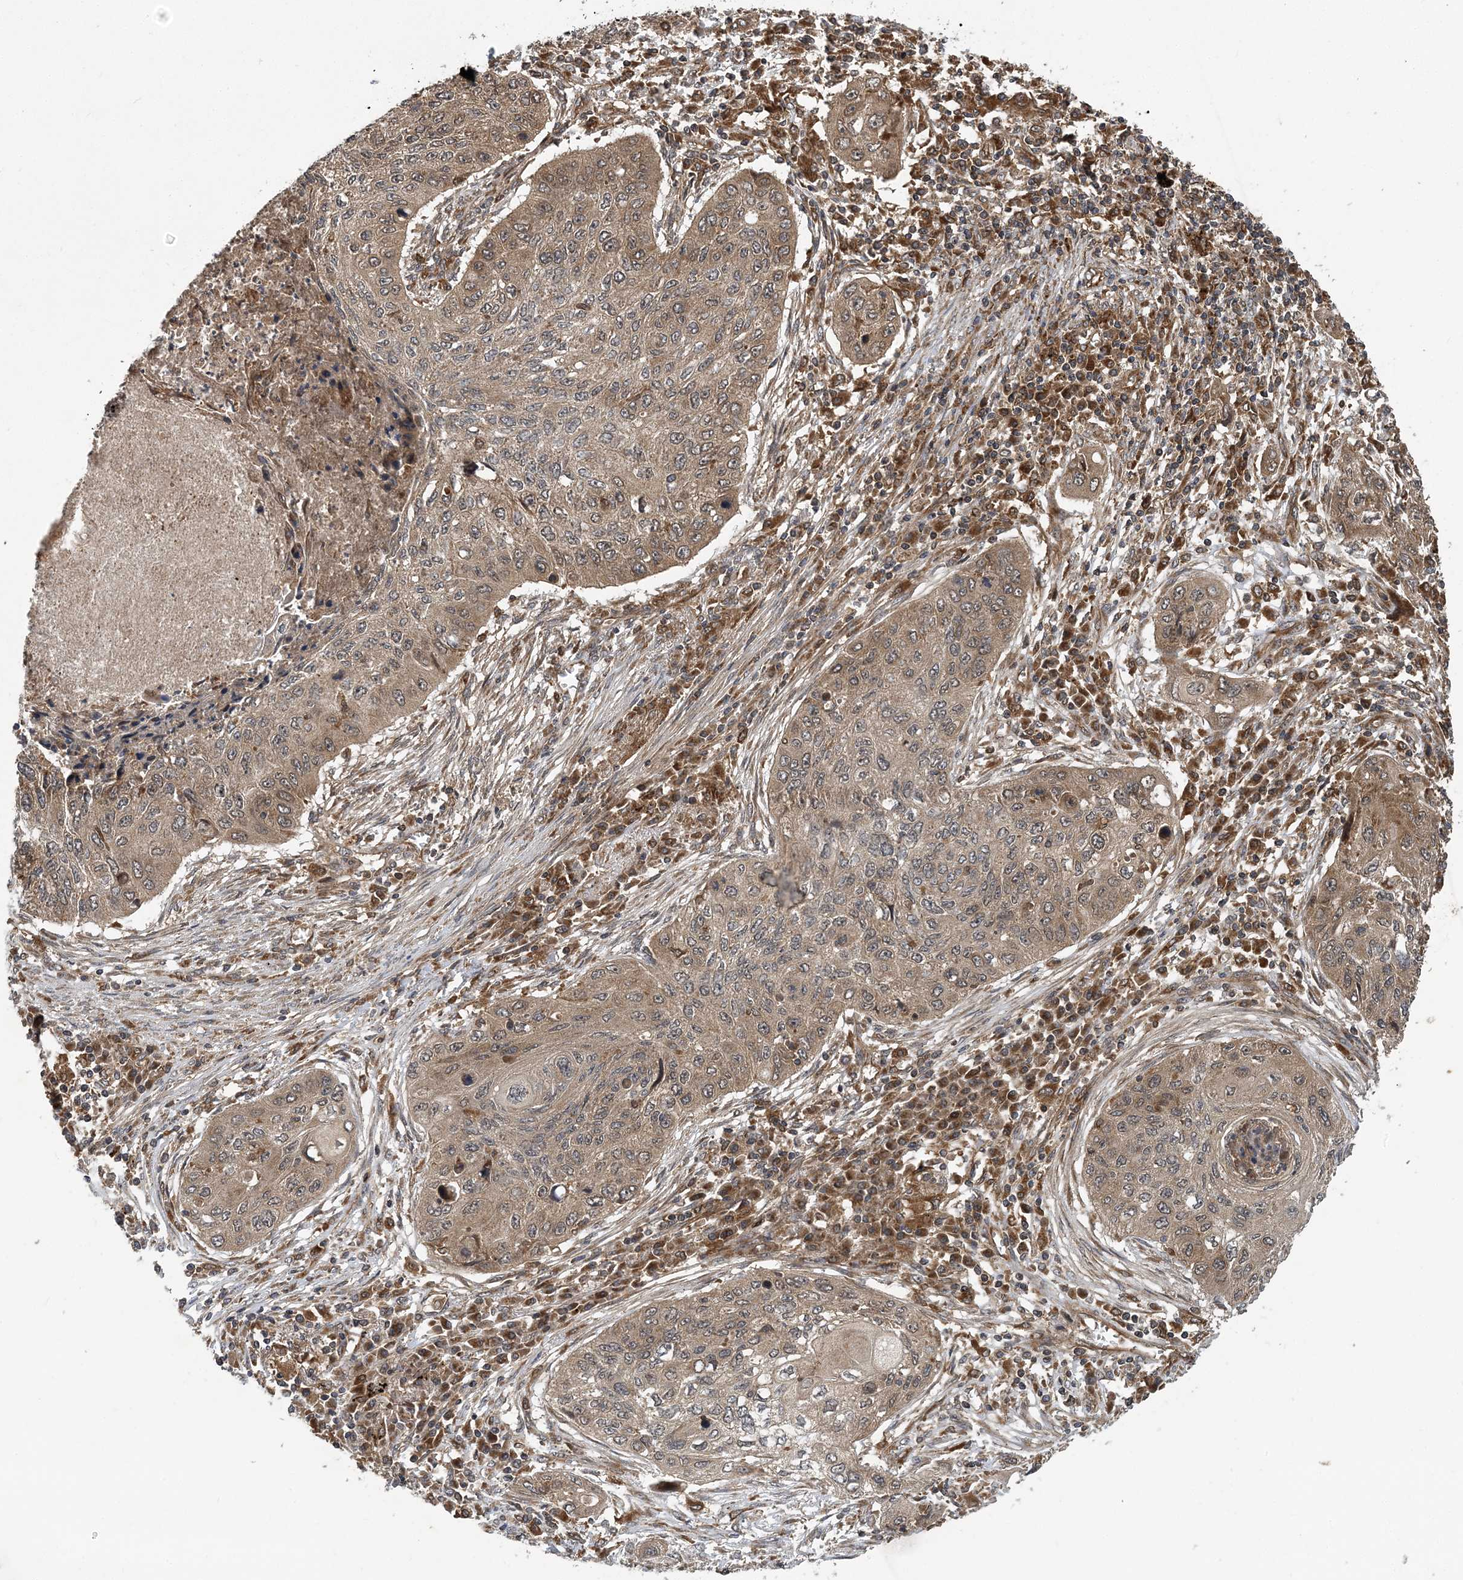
{"staining": {"intensity": "weak", "quantity": ">75%", "location": "cytoplasmic/membranous"}, "tissue": "lung cancer", "cell_type": "Tumor cells", "image_type": "cancer", "snomed": [{"axis": "morphology", "description": "Squamous cell carcinoma, NOS"}, {"axis": "topography", "description": "Lung"}], "caption": "High-magnification brightfield microscopy of lung squamous cell carcinoma stained with DAB (brown) and counterstained with hematoxylin (blue). tumor cells exhibit weak cytoplasmic/membranous expression is present in approximately>75% of cells. (Brightfield microscopy of DAB IHC at high magnification).", "gene": "ATG3", "patient": {"sex": "female", "age": 63}}